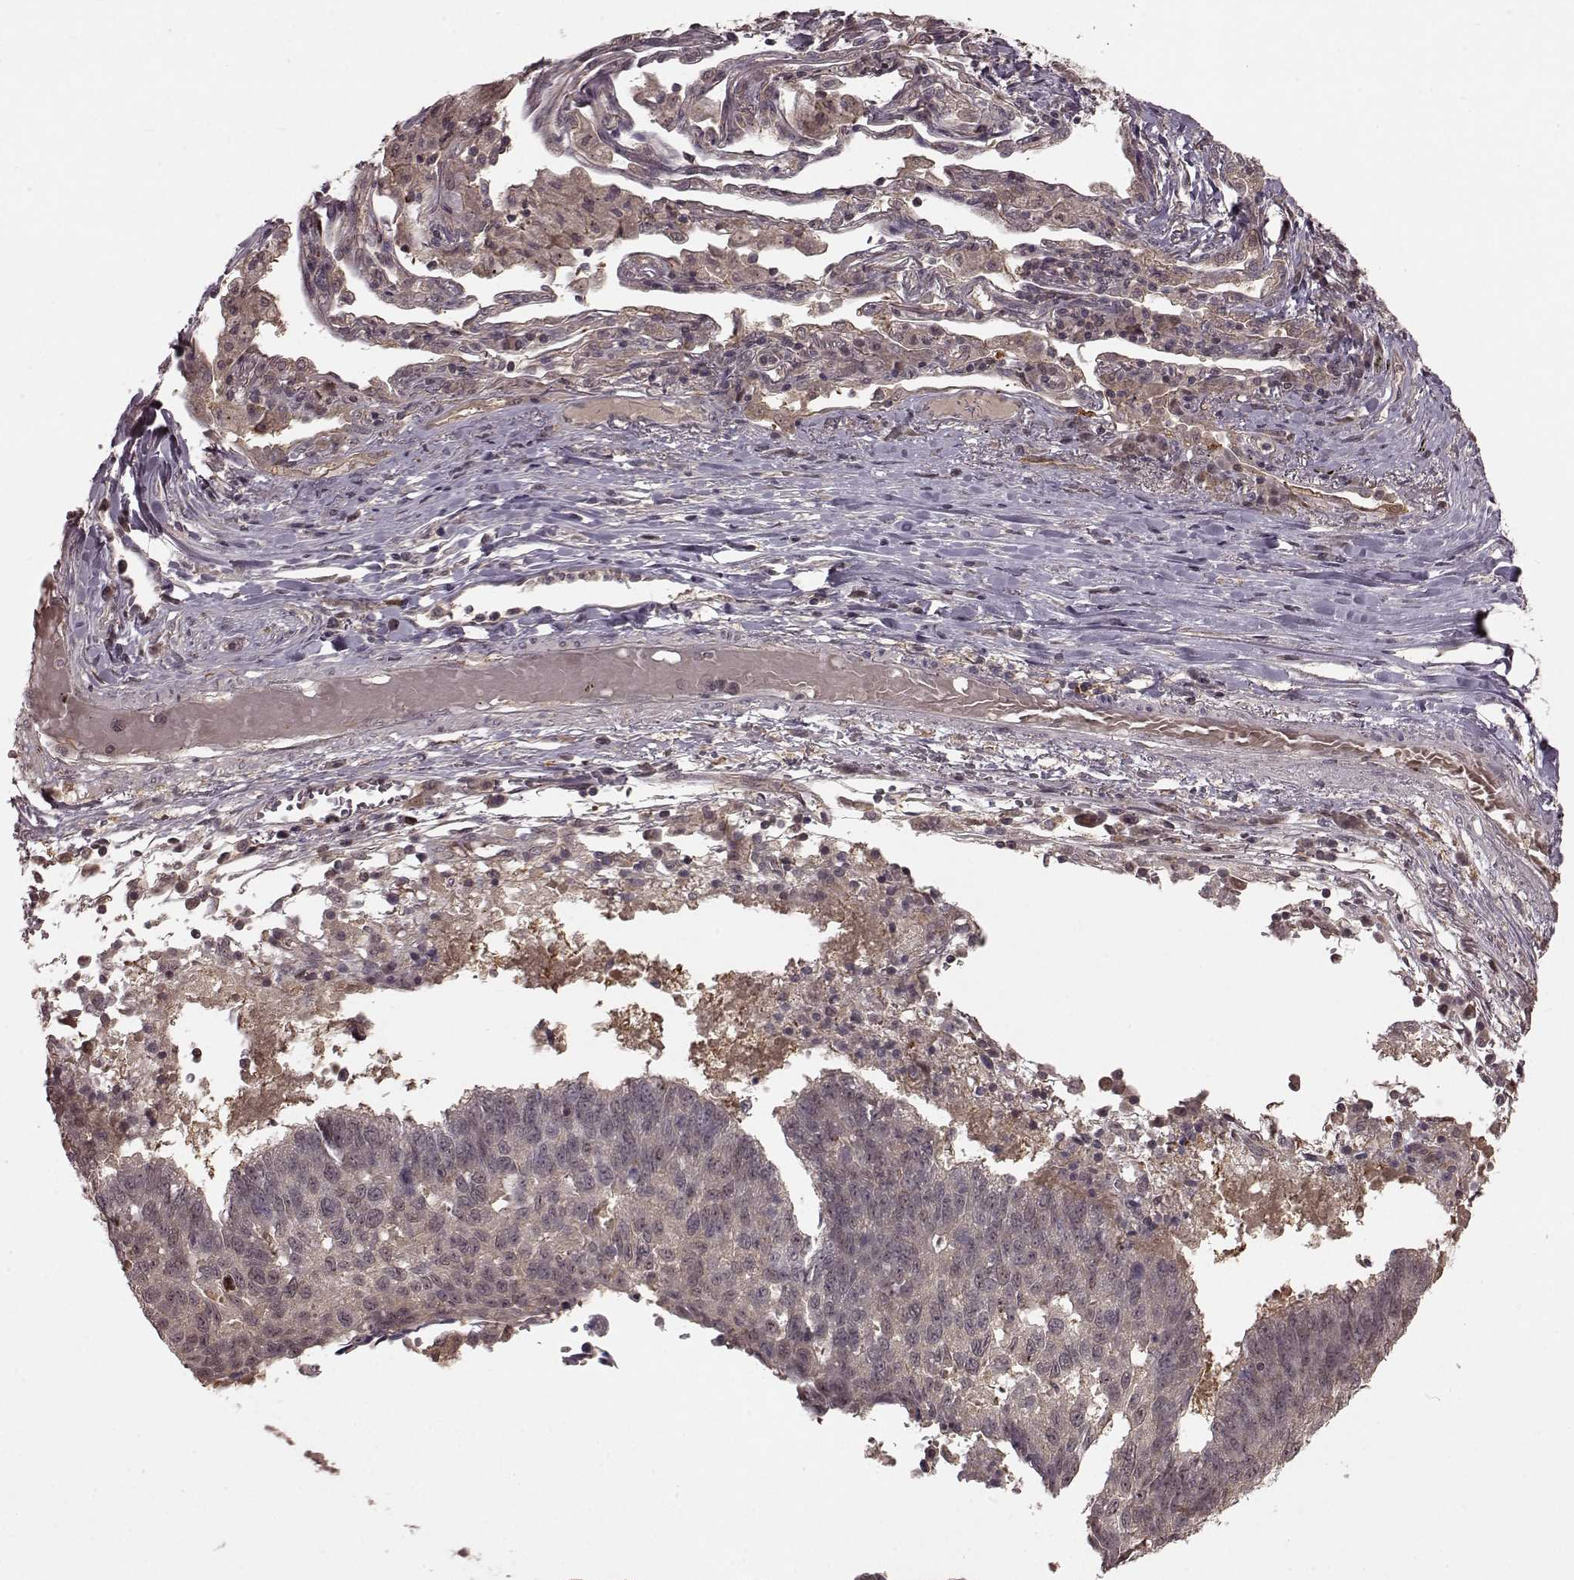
{"staining": {"intensity": "weak", "quantity": "<25%", "location": "cytoplasmic/membranous"}, "tissue": "lung cancer", "cell_type": "Tumor cells", "image_type": "cancer", "snomed": [{"axis": "morphology", "description": "Squamous cell carcinoma, NOS"}, {"axis": "topography", "description": "Lung"}], "caption": "This is a photomicrograph of immunohistochemistry (IHC) staining of lung cancer, which shows no staining in tumor cells.", "gene": "GSS", "patient": {"sex": "male", "age": 73}}